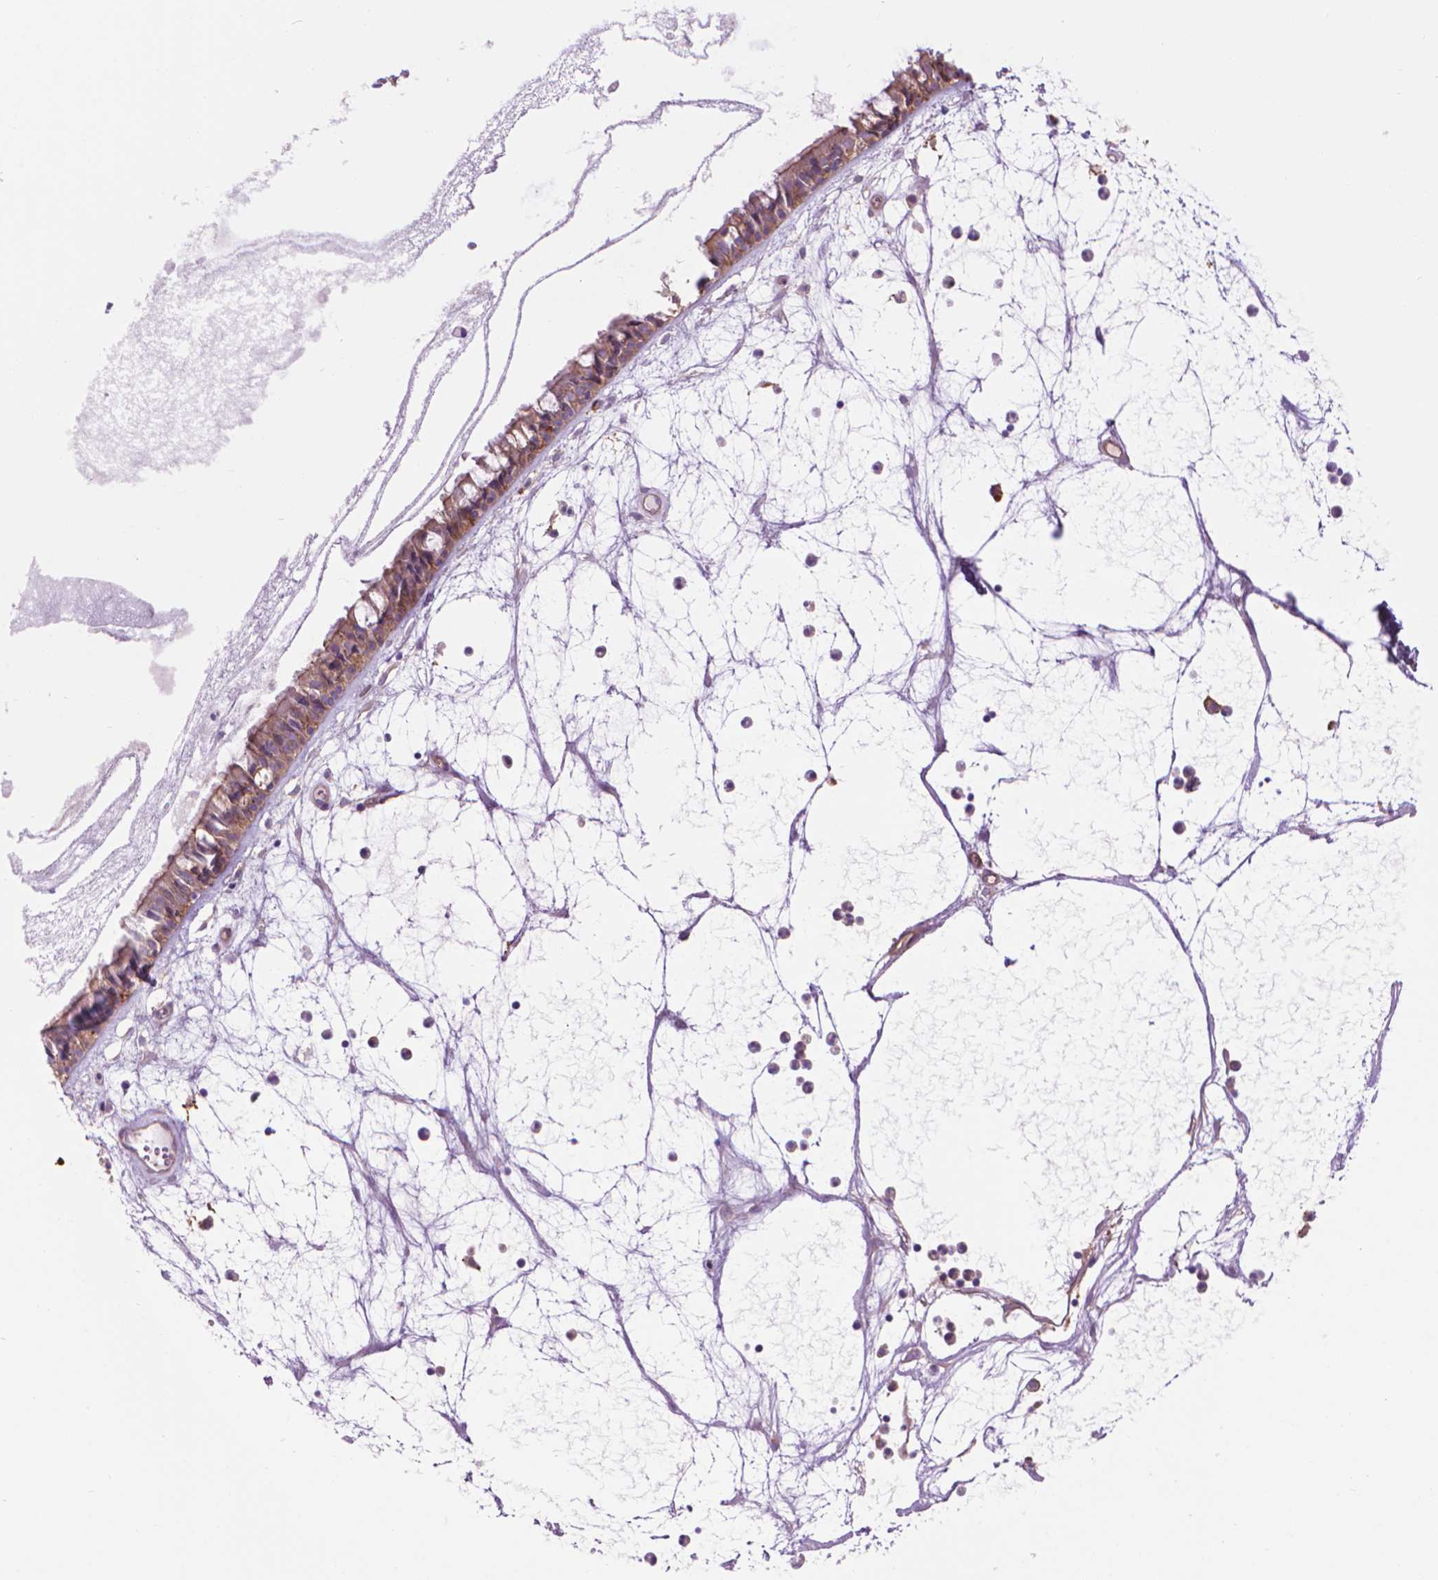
{"staining": {"intensity": "moderate", "quantity": ">75%", "location": "cytoplasmic/membranous"}, "tissue": "nasopharynx", "cell_type": "Respiratory epithelial cells", "image_type": "normal", "snomed": [{"axis": "morphology", "description": "Normal tissue, NOS"}, {"axis": "topography", "description": "Nasopharynx"}], "caption": "Protein expression analysis of benign human nasopharynx reveals moderate cytoplasmic/membranous positivity in about >75% of respiratory epithelial cells. (DAB IHC with brightfield microscopy, high magnification).", "gene": "CORO1B", "patient": {"sex": "male", "age": 31}}